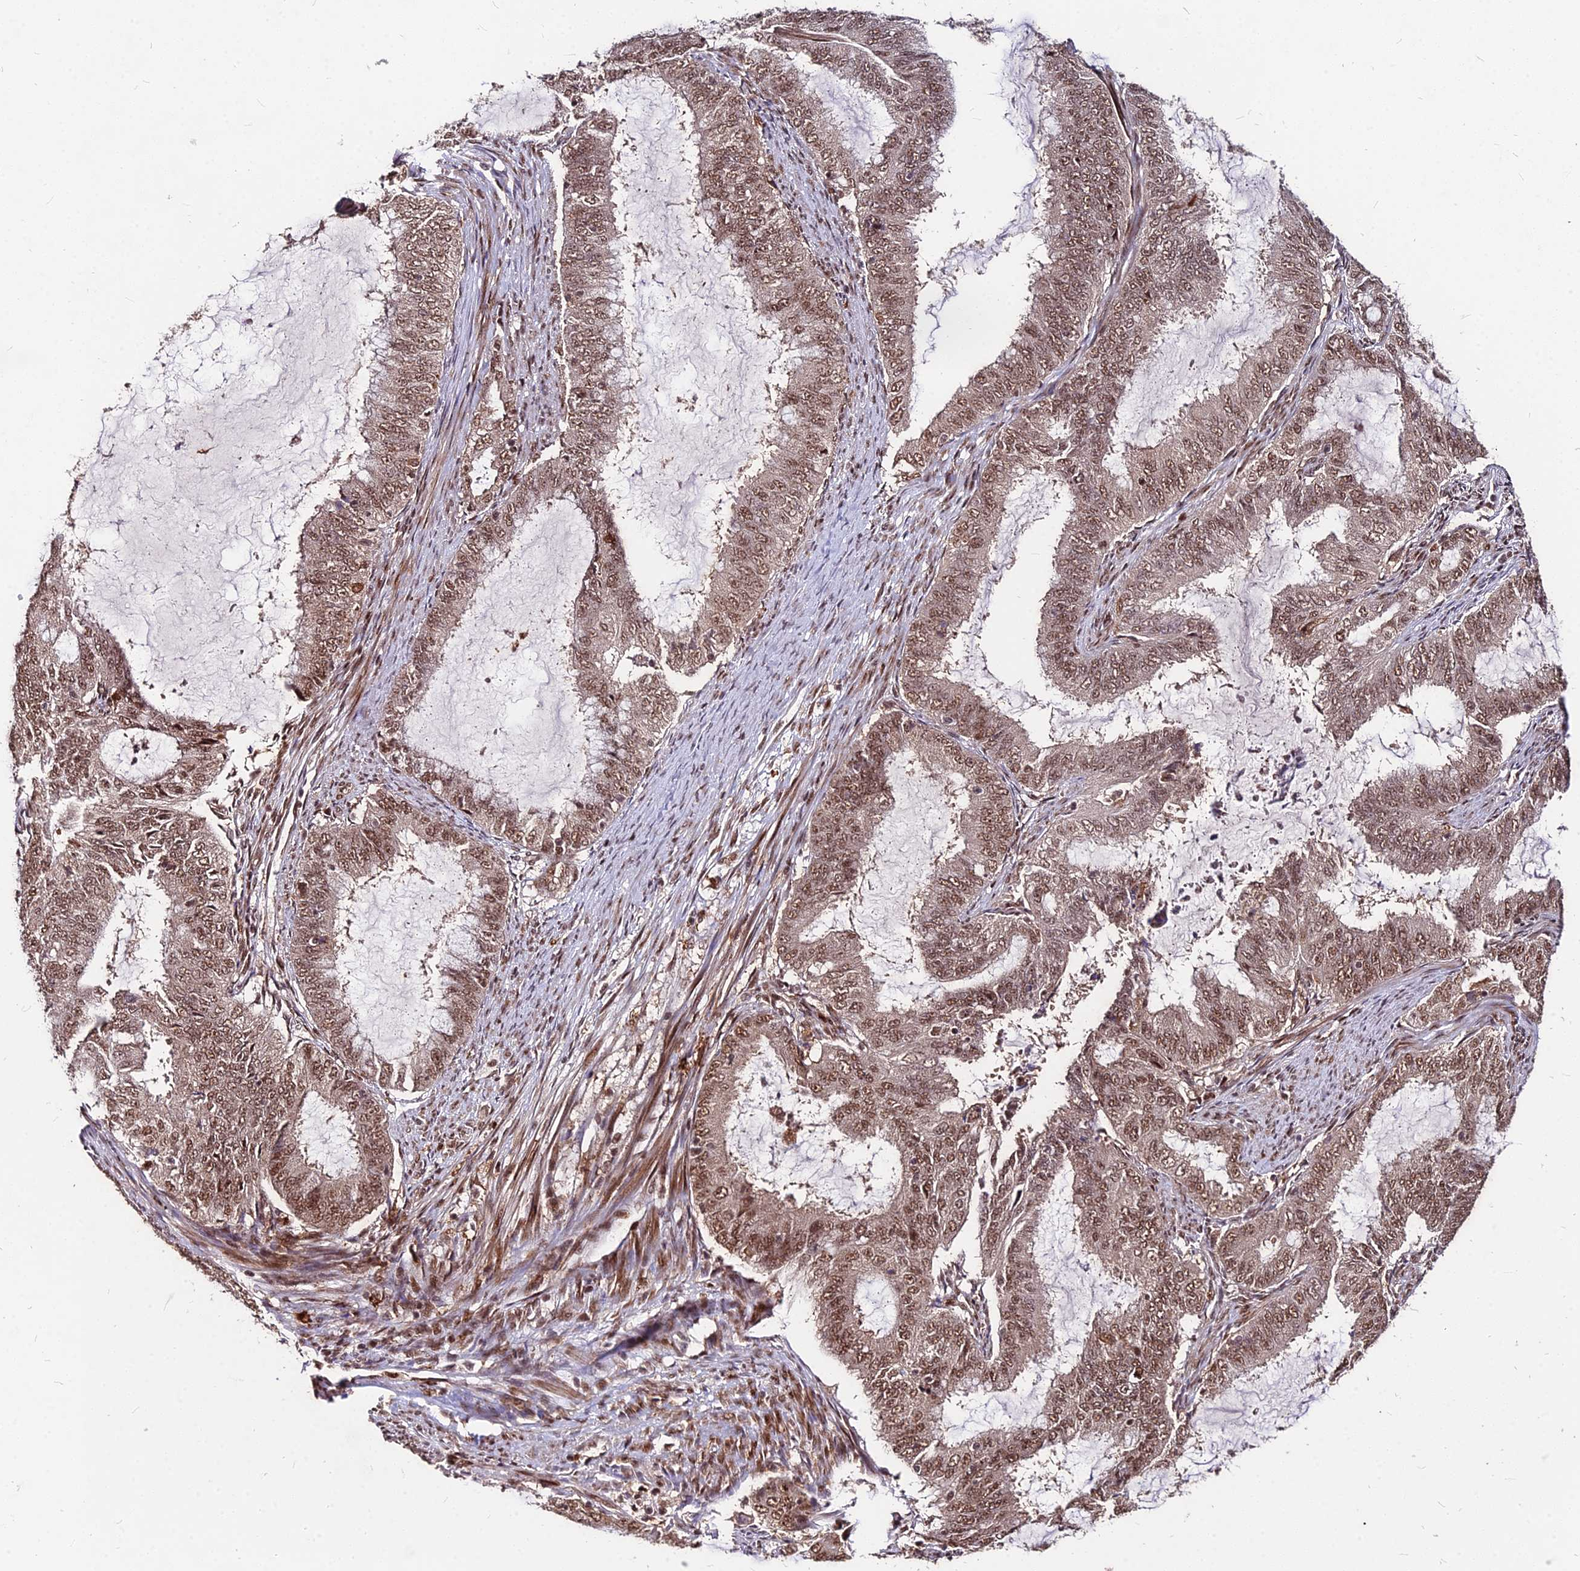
{"staining": {"intensity": "moderate", "quantity": ">75%", "location": "nuclear"}, "tissue": "endometrial cancer", "cell_type": "Tumor cells", "image_type": "cancer", "snomed": [{"axis": "morphology", "description": "Adenocarcinoma, NOS"}, {"axis": "topography", "description": "Endometrium"}], "caption": "Endometrial cancer (adenocarcinoma) stained with immunohistochemistry (IHC) exhibits moderate nuclear staining in approximately >75% of tumor cells.", "gene": "ZBED4", "patient": {"sex": "female", "age": 51}}